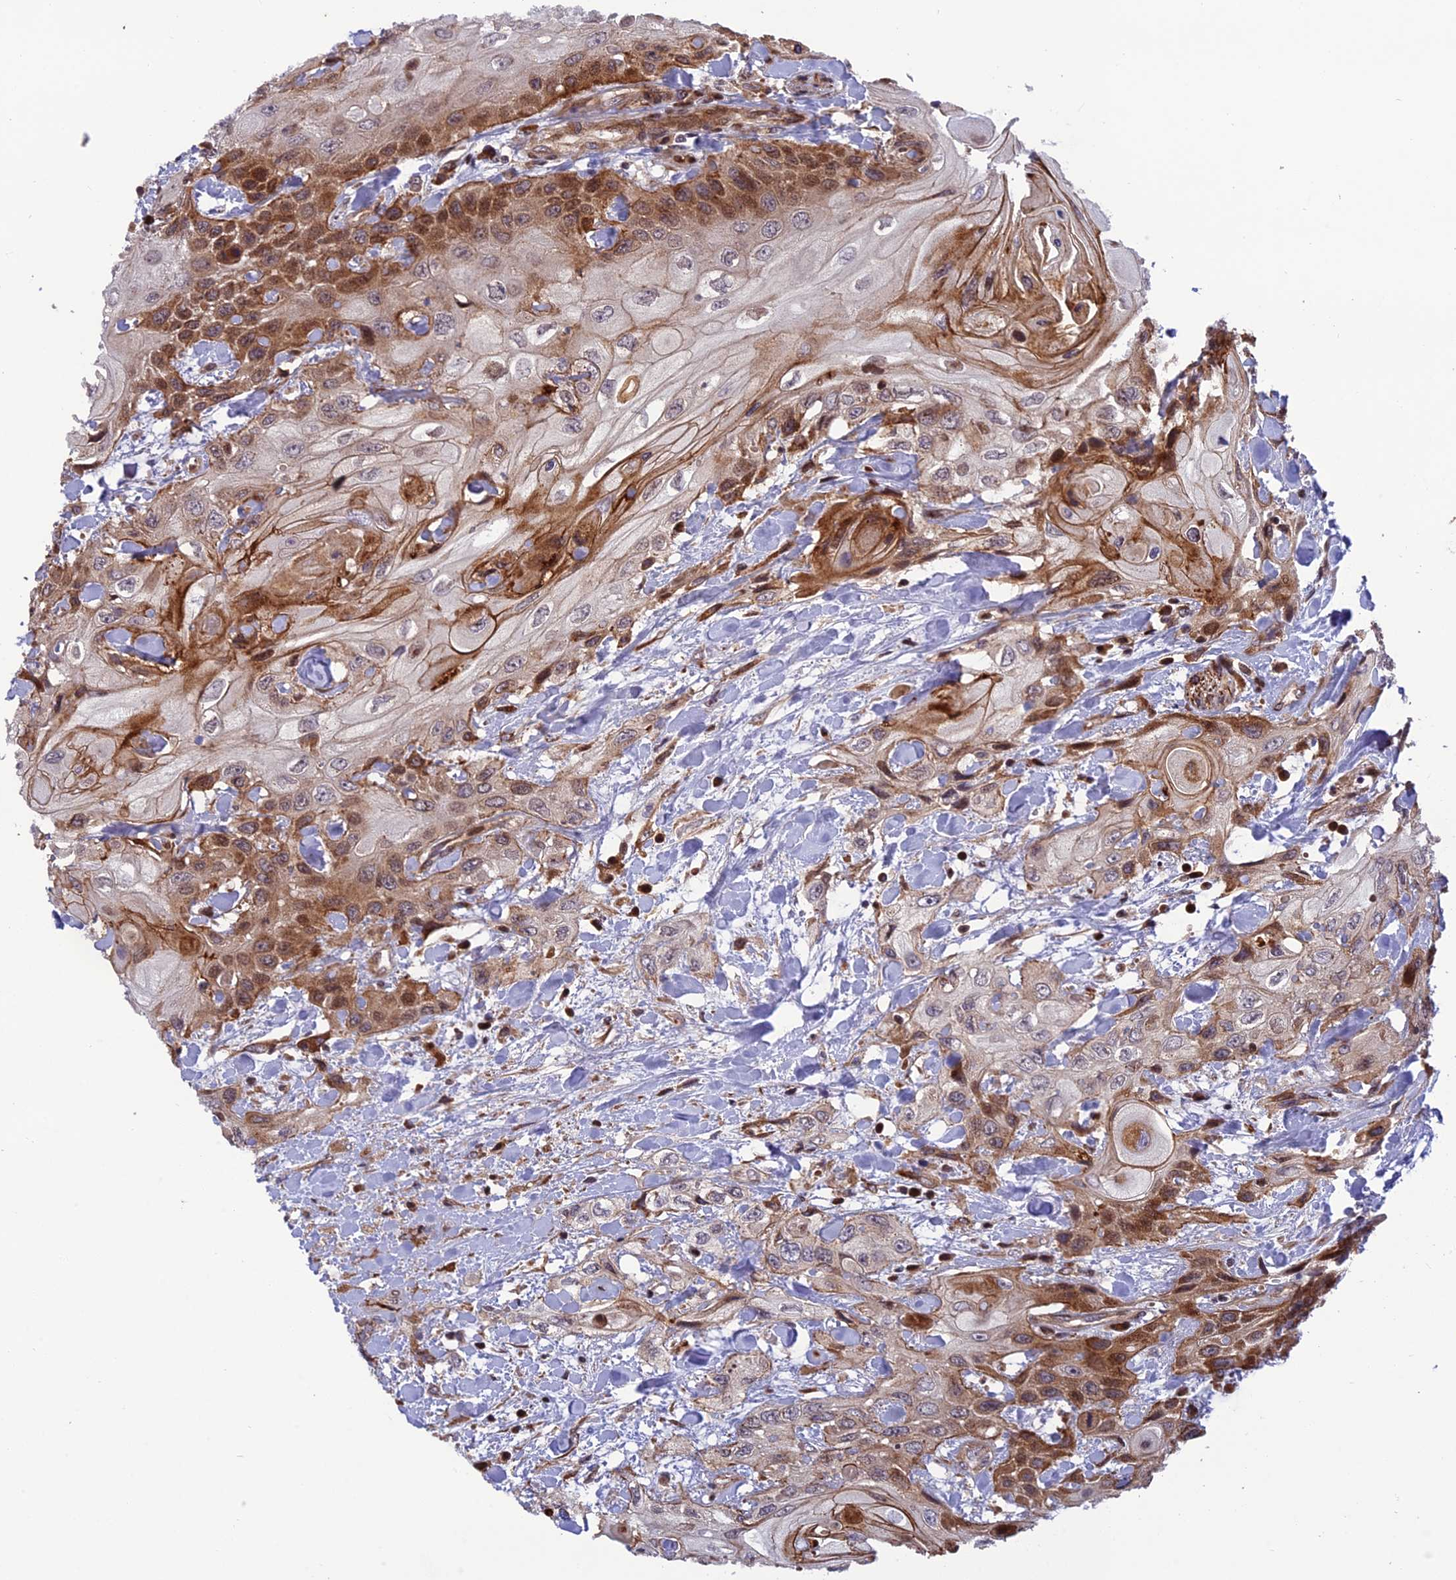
{"staining": {"intensity": "moderate", "quantity": "25%-75%", "location": "cytoplasmic/membranous"}, "tissue": "head and neck cancer", "cell_type": "Tumor cells", "image_type": "cancer", "snomed": [{"axis": "morphology", "description": "Squamous cell carcinoma, NOS"}, {"axis": "topography", "description": "Head-Neck"}], "caption": "Protein positivity by immunohistochemistry shows moderate cytoplasmic/membranous positivity in approximately 25%-75% of tumor cells in head and neck squamous cell carcinoma. (Stains: DAB in brown, nuclei in blue, Microscopy: brightfield microscopy at high magnification).", "gene": "SMIM7", "patient": {"sex": "female", "age": 43}}